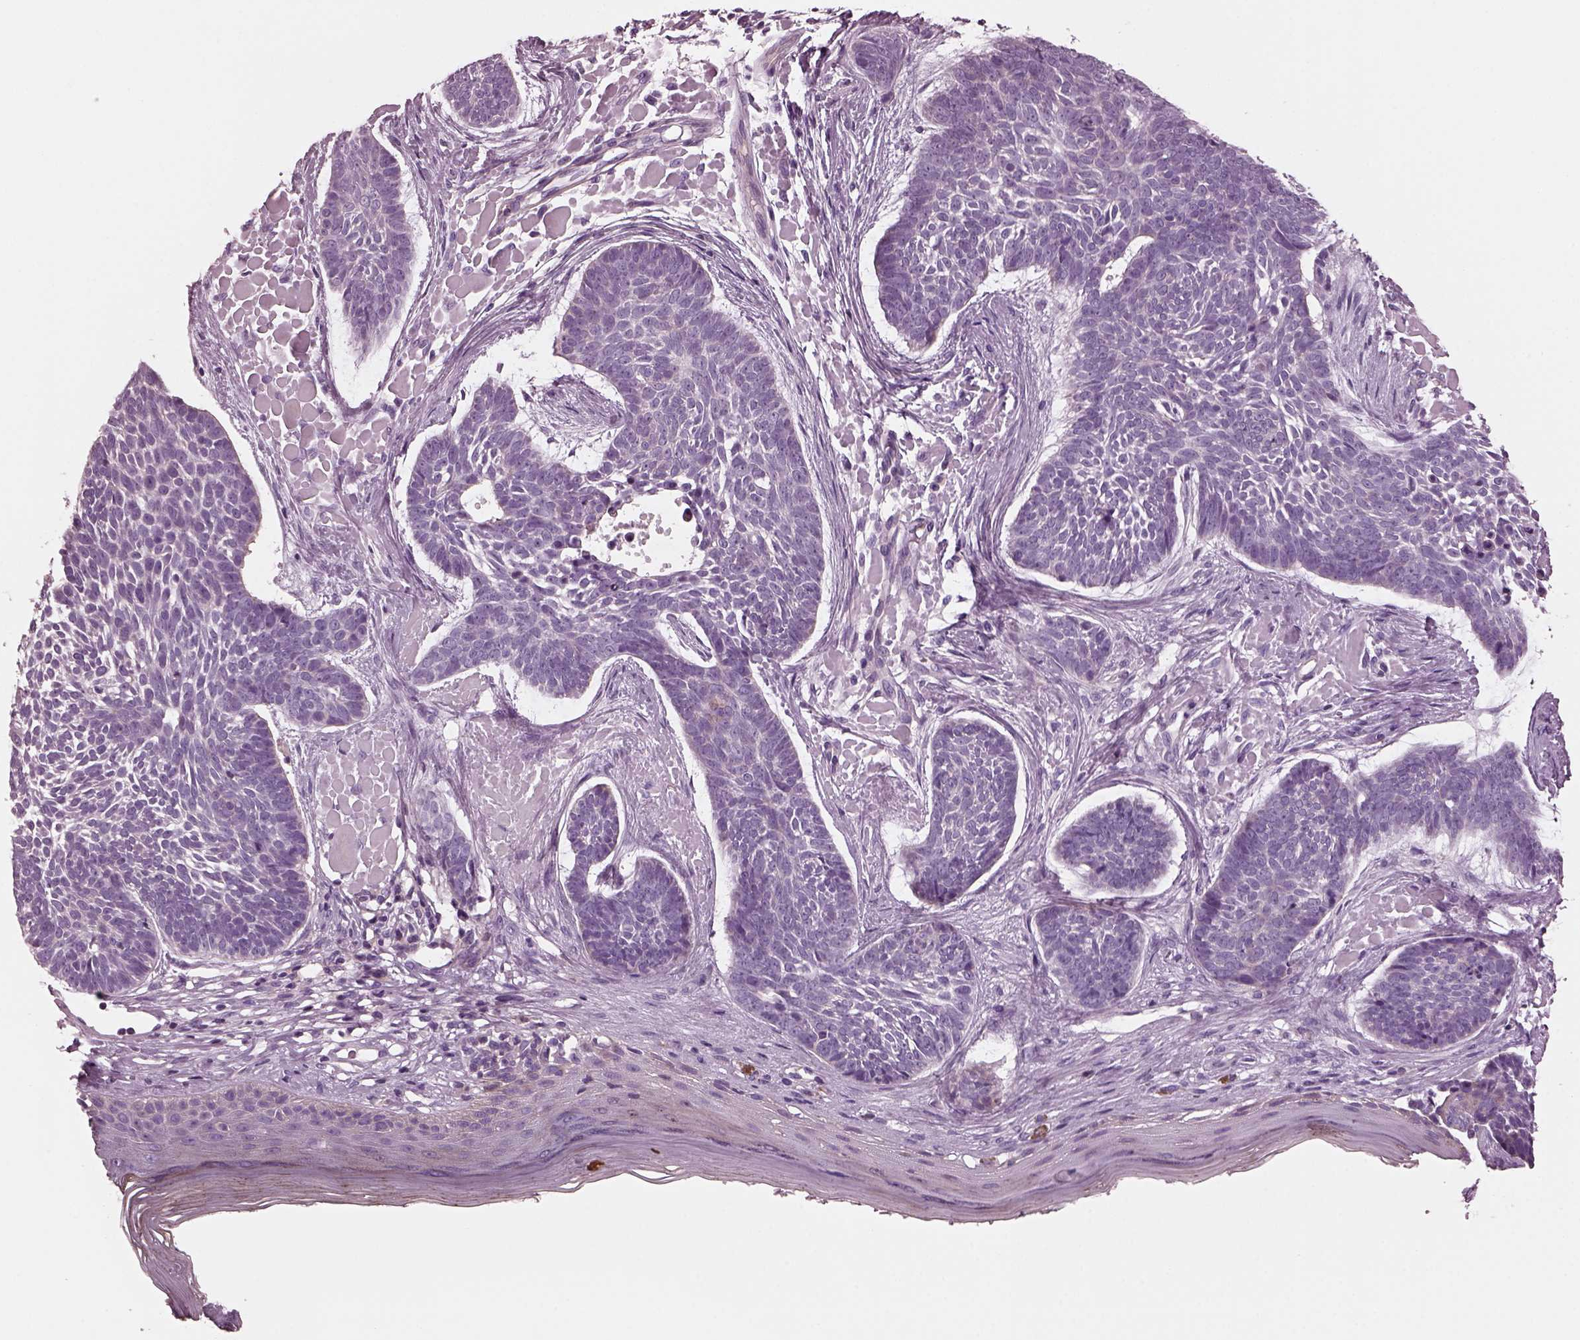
{"staining": {"intensity": "negative", "quantity": "none", "location": "none"}, "tissue": "skin cancer", "cell_type": "Tumor cells", "image_type": "cancer", "snomed": [{"axis": "morphology", "description": "Basal cell carcinoma"}, {"axis": "topography", "description": "Skin"}], "caption": "Basal cell carcinoma (skin) was stained to show a protein in brown. There is no significant staining in tumor cells.", "gene": "GDF11", "patient": {"sex": "male", "age": 85}}